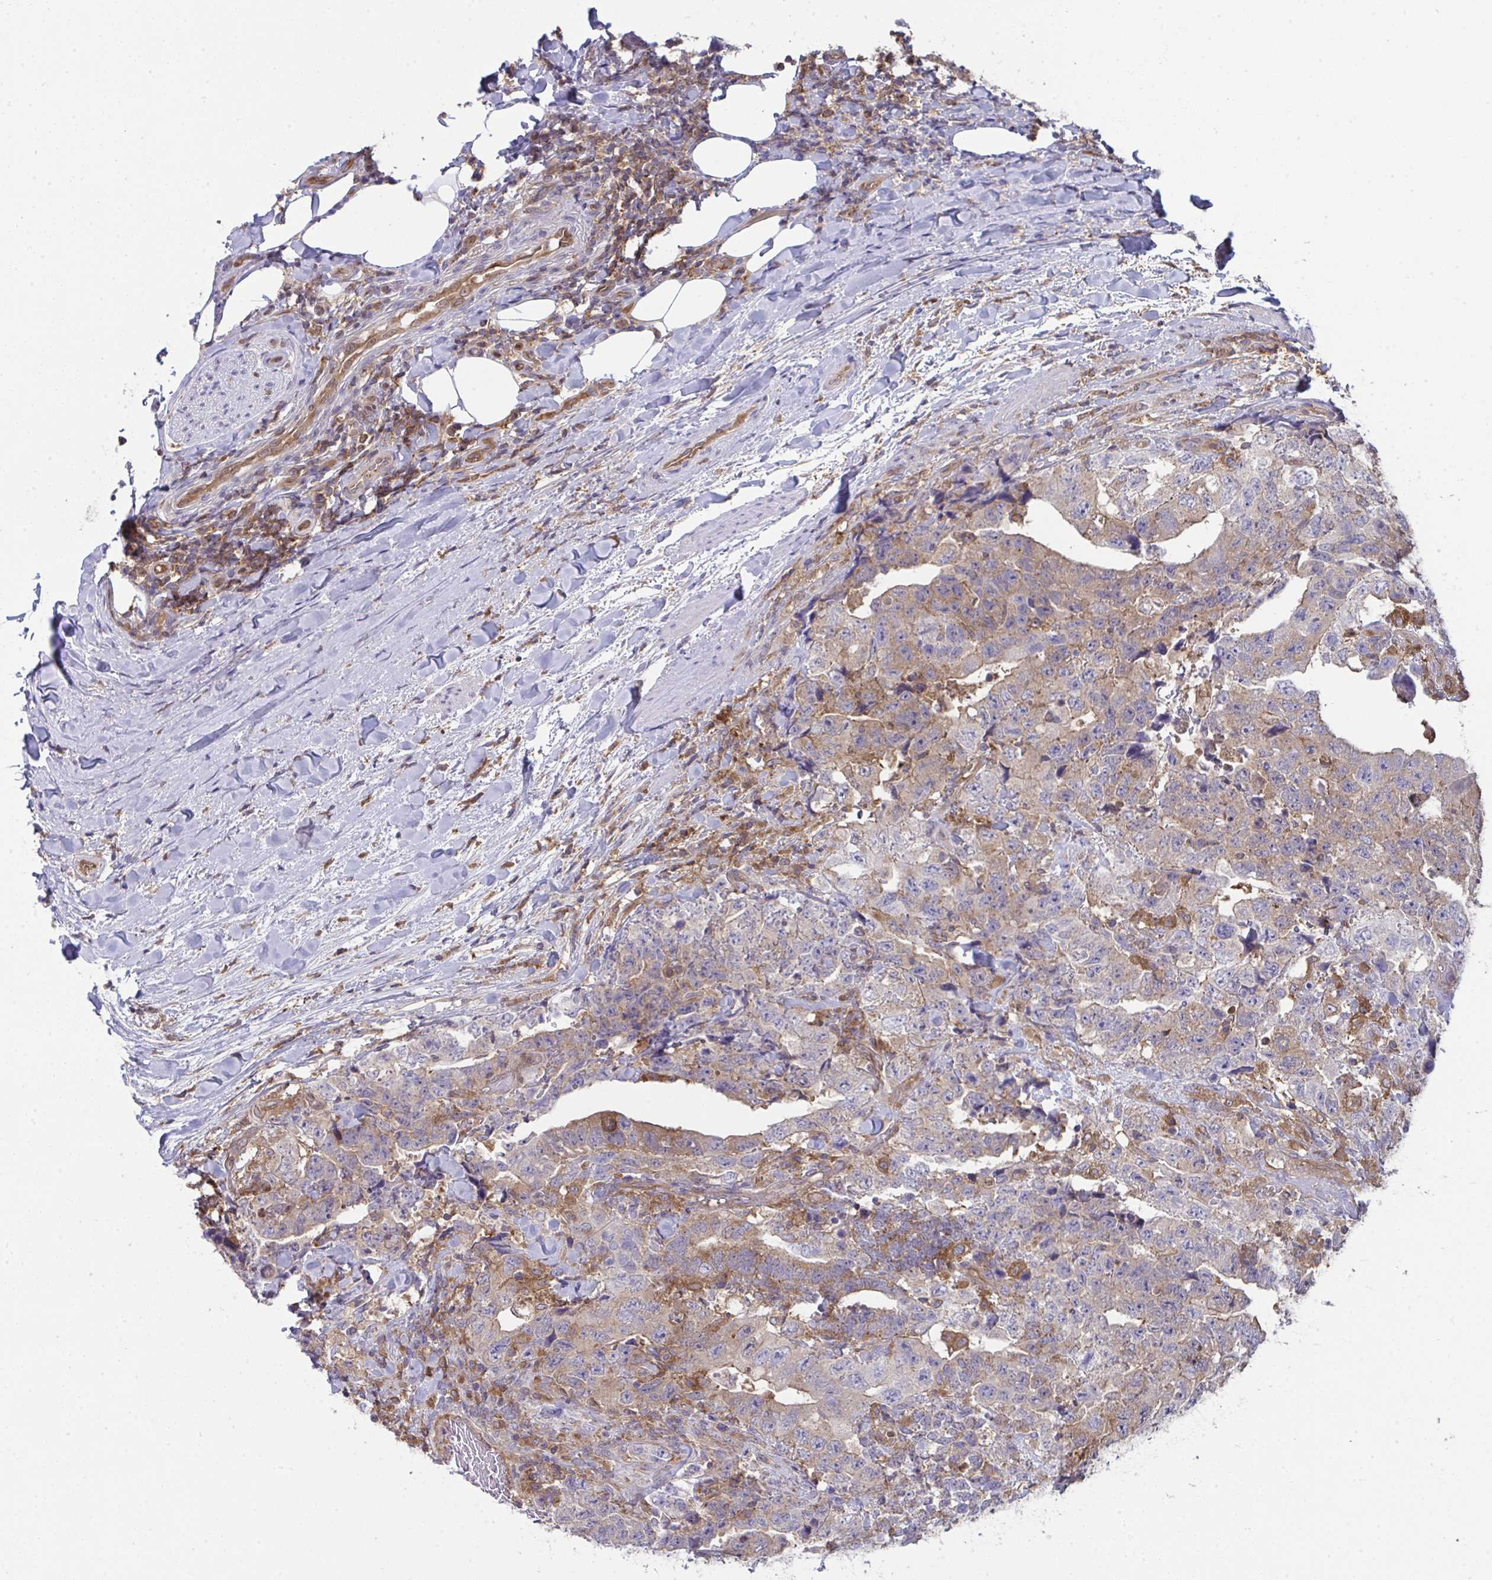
{"staining": {"intensity": "moderate", "quantity": "25%-75%", "location": "cytoplasmic/membranous,nuclear"}, "tissue": "testis cancer", "cell_type": "Tumor cells", "image_type": "cancer", "snomed": [{"axis": "morphology", "description": "Carcinoma, Embryonal, NOS"}, {"axis": "topography", "description": "Testis"}], "caption": "Immunohistochemistry (IHC) (DAB) staining of human testis embryonal carcinoma reveals moderate cytoplasmic/membranous and nuclear protein staining in about 25%-75% of tumor cells.", "gene": "ALDH16A1", "patient": {"sex": "male", "age": 24}}